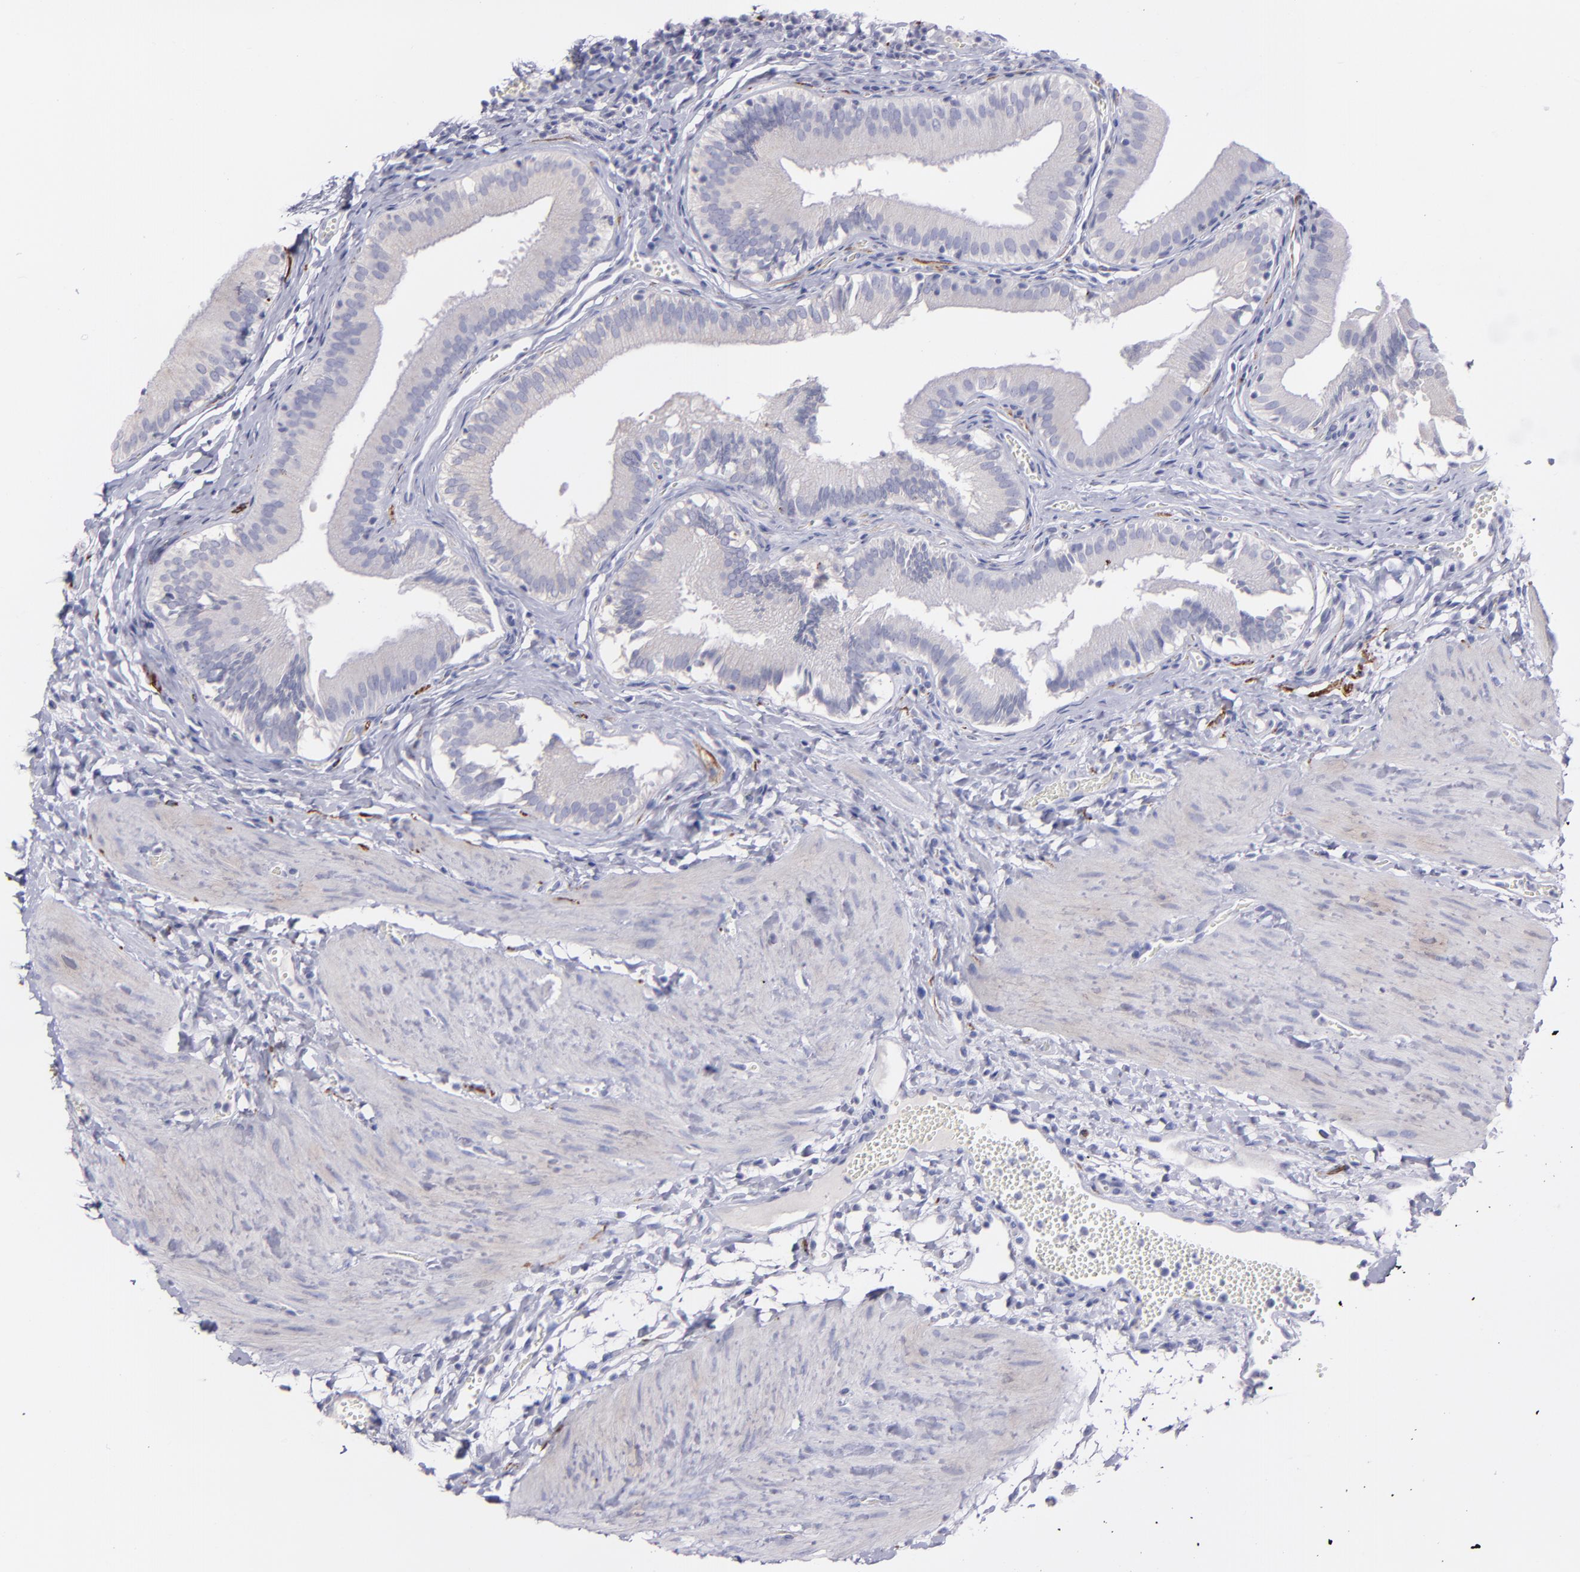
{"staining": {"intensity": "negative", "quantity": "none", "location": "none"}, "tissue": "gallbladder", "cell_type": "Glandular cells", "image_type": "normal", "snomed": [{"axis": "morphology", "description": "Normal tissue, NOS"}, {"axis": "topography", "description": "Gallbladder"}], "caption": "Immunohistochemical staining of unremarkable human gallbladder shows no significant positivity in glandular cells.", "gene": "SNAP25", "patient": {"sex": "female", "age": 24}}